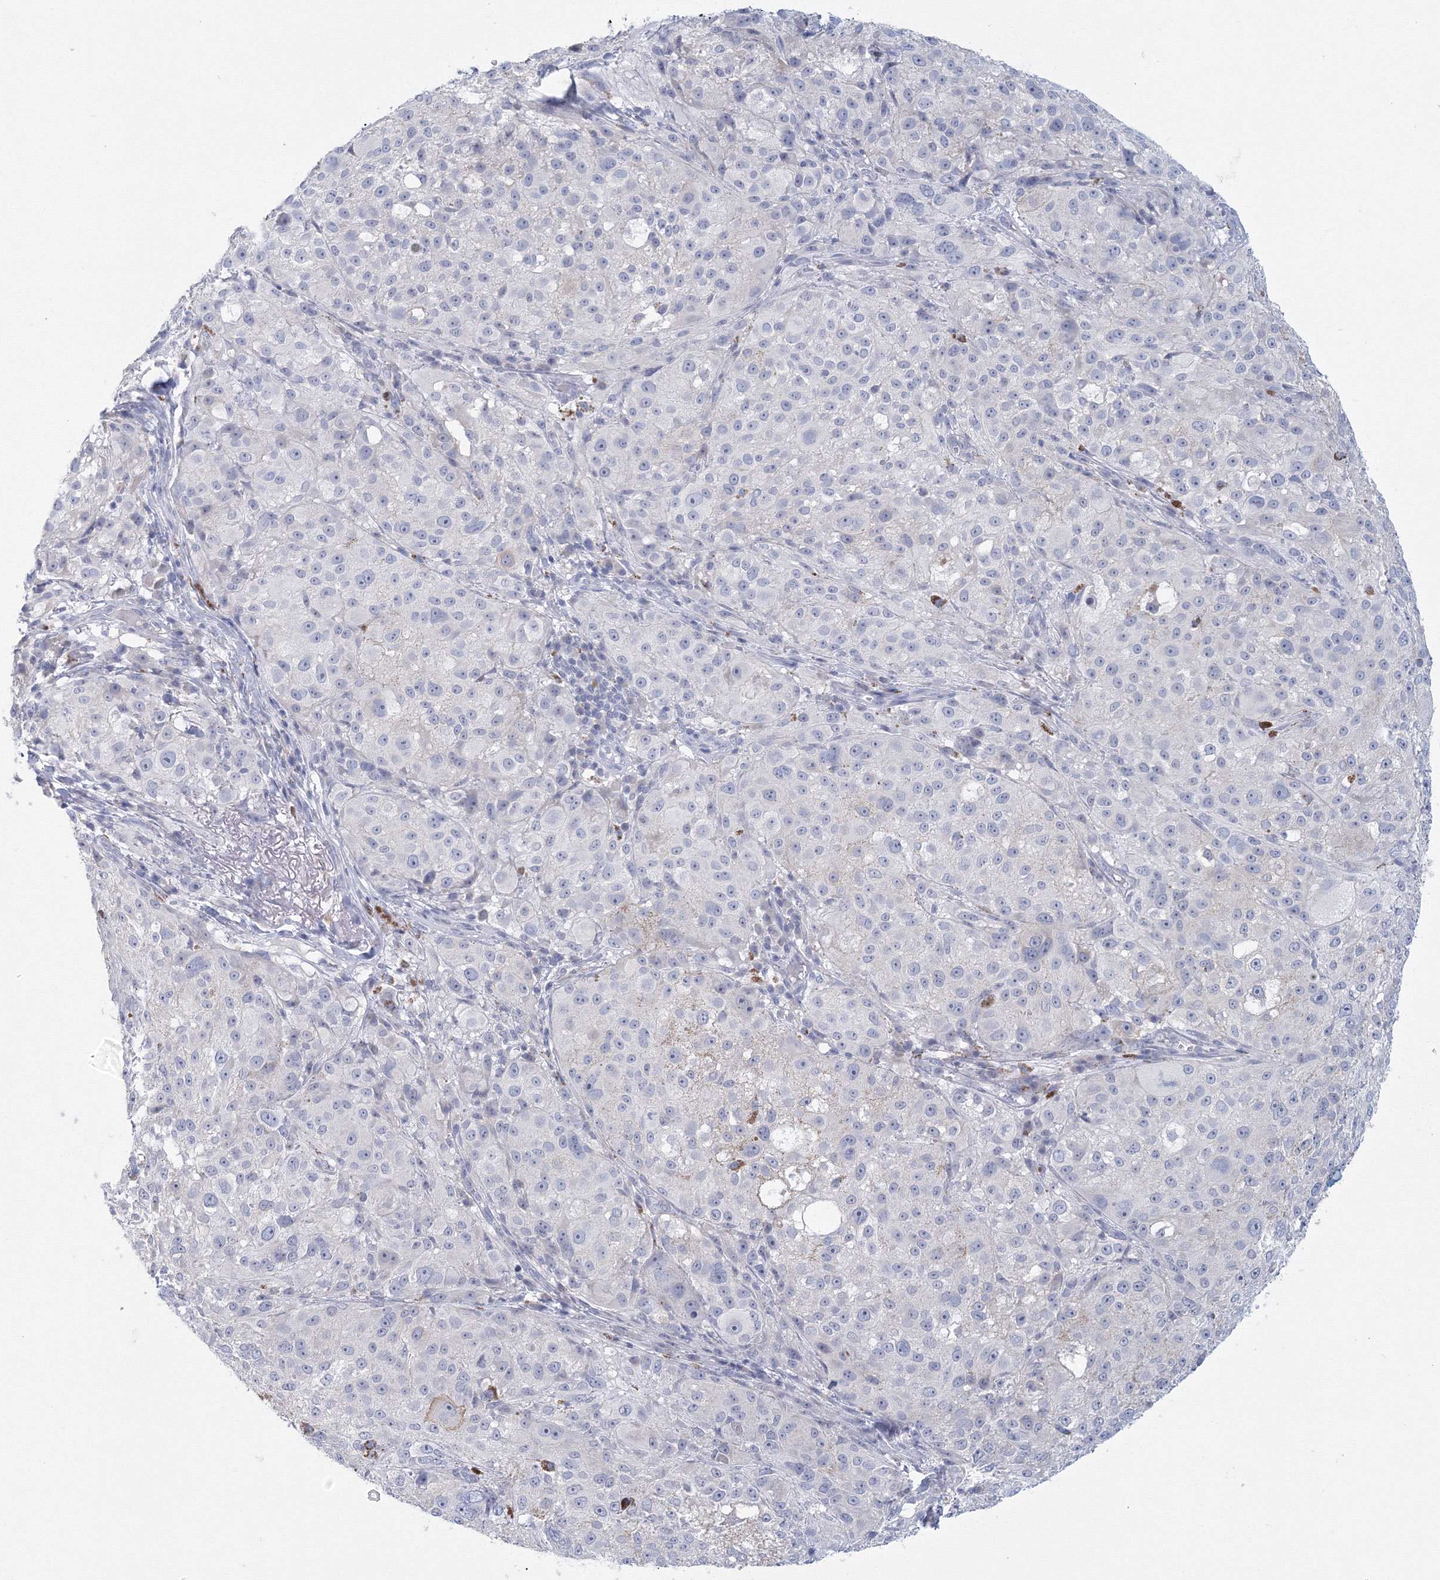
{"staining": {"intensity": "negative", "quantity": "none", "location": "none"}, "tissue": "melanoma", "cell_type": "Tumor cells", "image_type": "cancer", "snomed": [{"axis": "morphology", "description": "Necrosis, NOS"}, {"axis": "morphology", "description": "Malignant melanoma, NOS"}, {"axis": "topography", "description": "Skin"}], "caption": "IHC image of melanoma stained for a protein (brown), which shows no expression in tumor cells.", "gene": "TACC2", "patient": {"sex": "female", "age": 87}}